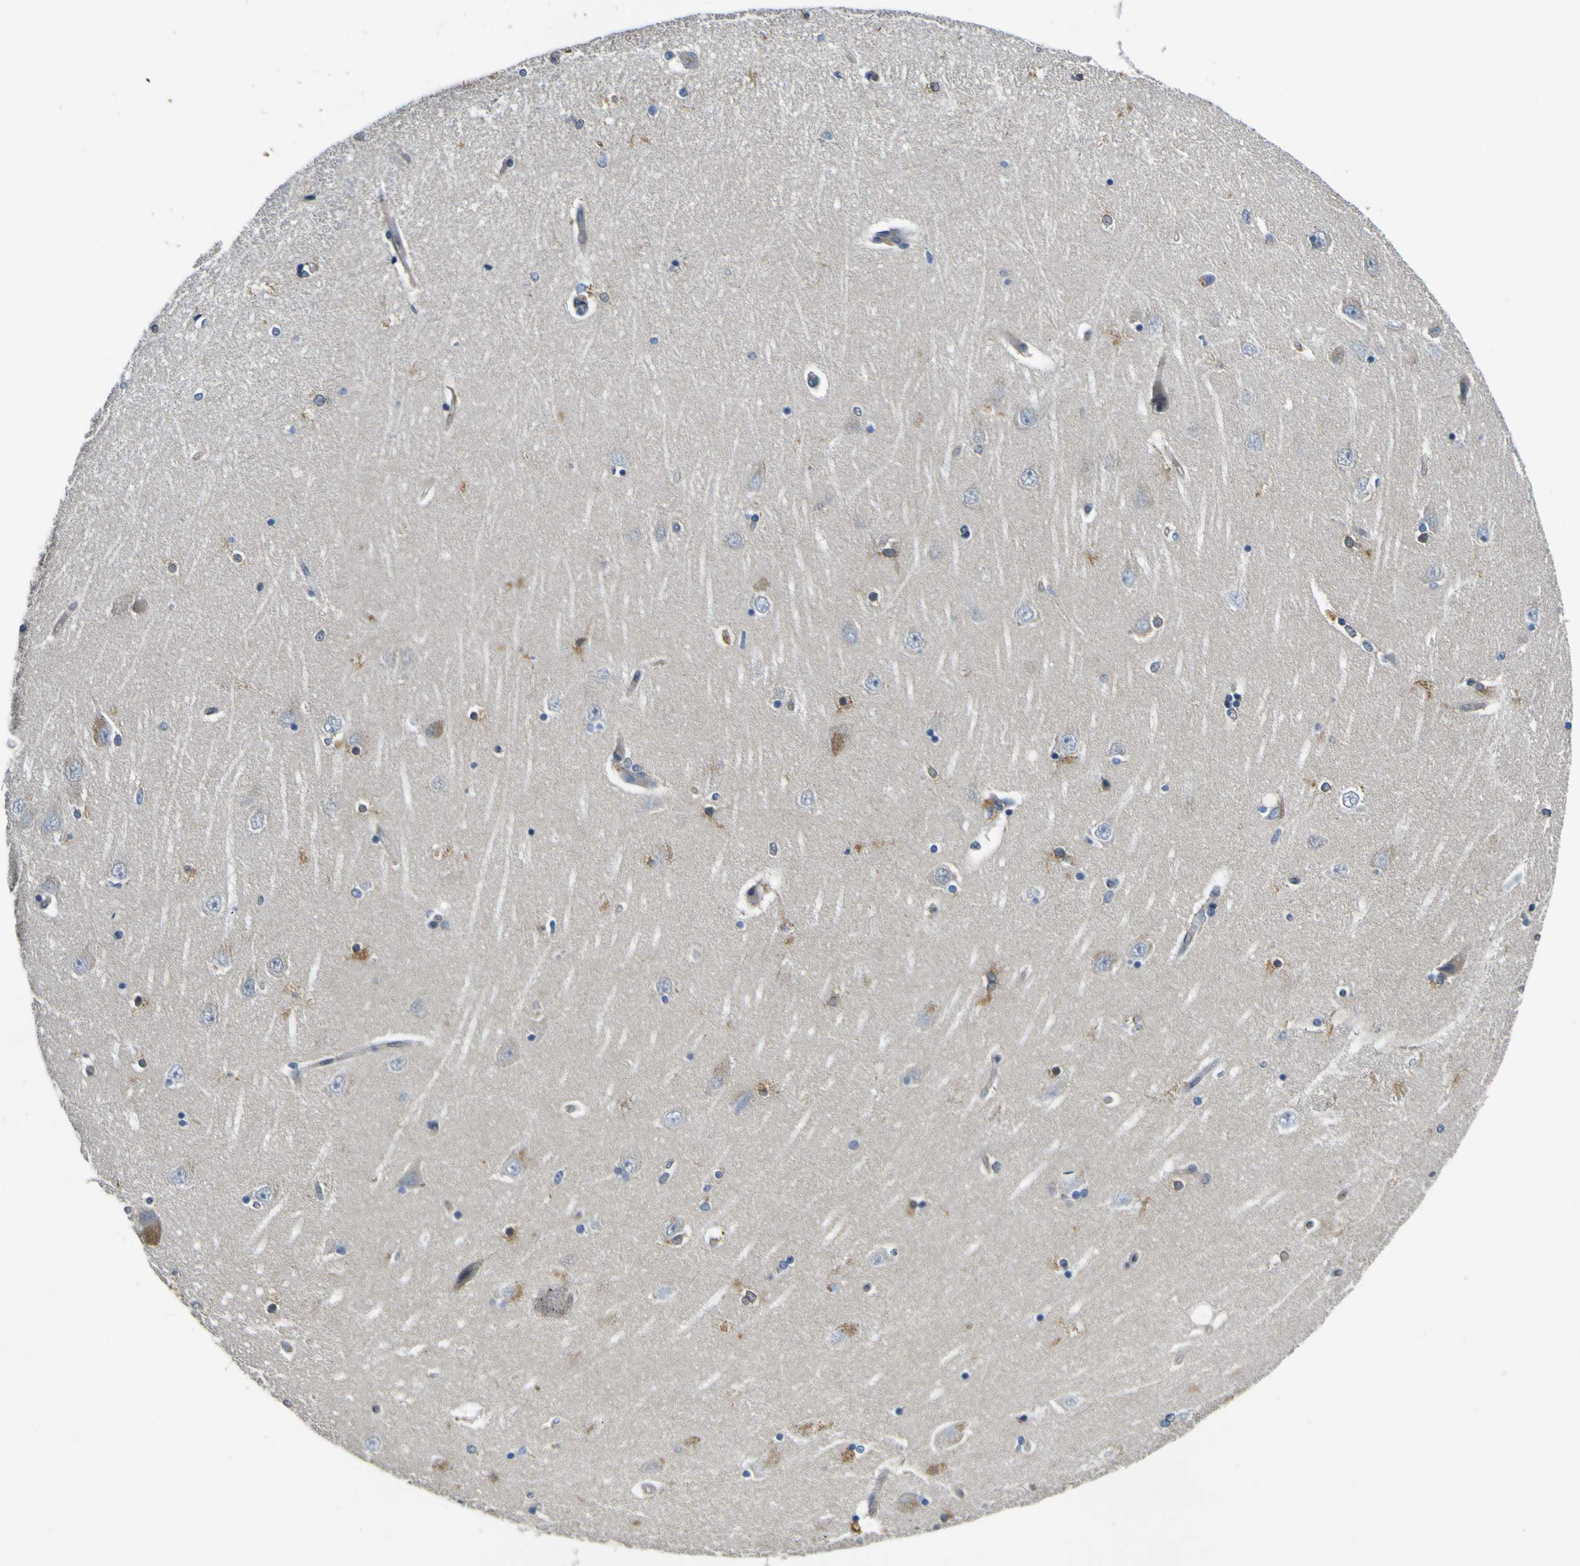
{"staining": {"intensity": "weak", "quantity": "<25%", "location": "cytoplasmic/membranous"}, "tissue": "hippocampus", "cell_type": "Glial cells", "image_type": "normal", "snomed": [{"axis": "morphology", "description": "Normal tissue, NOS"}, {"axis": "topography", "description": "Hippocampus"}], "caption": "Protein analysis of benign hippocampus demonstrates no significant staining in glial cells.", "gene": "LDLR", "patient": {"sex": "female", "age": 54}}